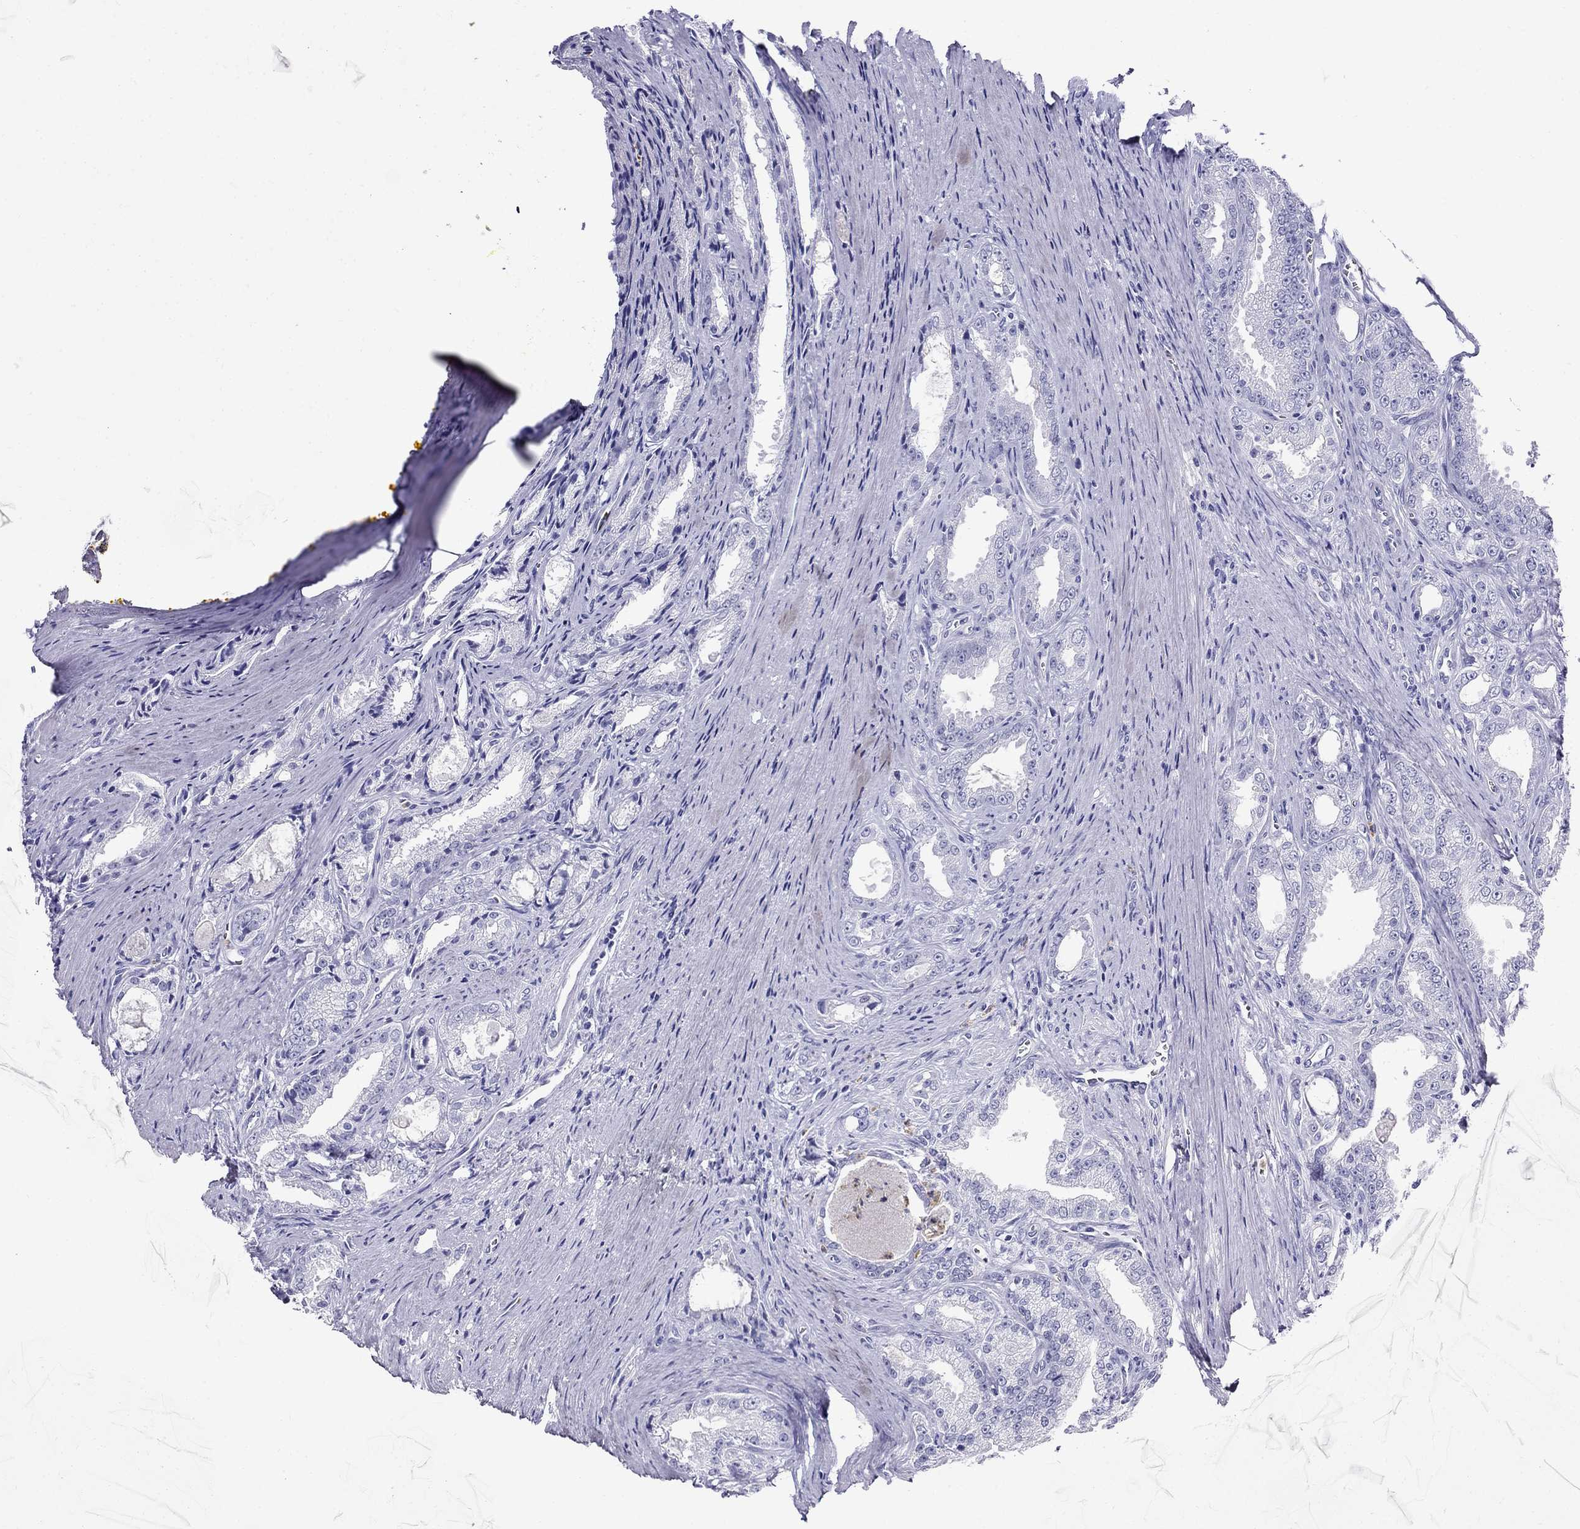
{"staining": {"intensity": "negative", "quantity": "none", "location": "none"}, "tissue": "prostate cancer", "cell_type": "Tumor cells", "image_type": "cancer", "snomed": [{"axis": "morphology", "description": "Adenocarcinoma, NOS"}, {"axis": "morphology", "description": "Adenocarcinoma, High grade"}, {"axis": "topography", "description": "Prostate"}], "caption": "Immunohistochemistry (IHC) of human prostate cancer (high-grade adenocarcinoma) exhibits no positivity in tumor cells.", "gene": "PPP1R36", "patient": {"sex": "male", "age": 70}}